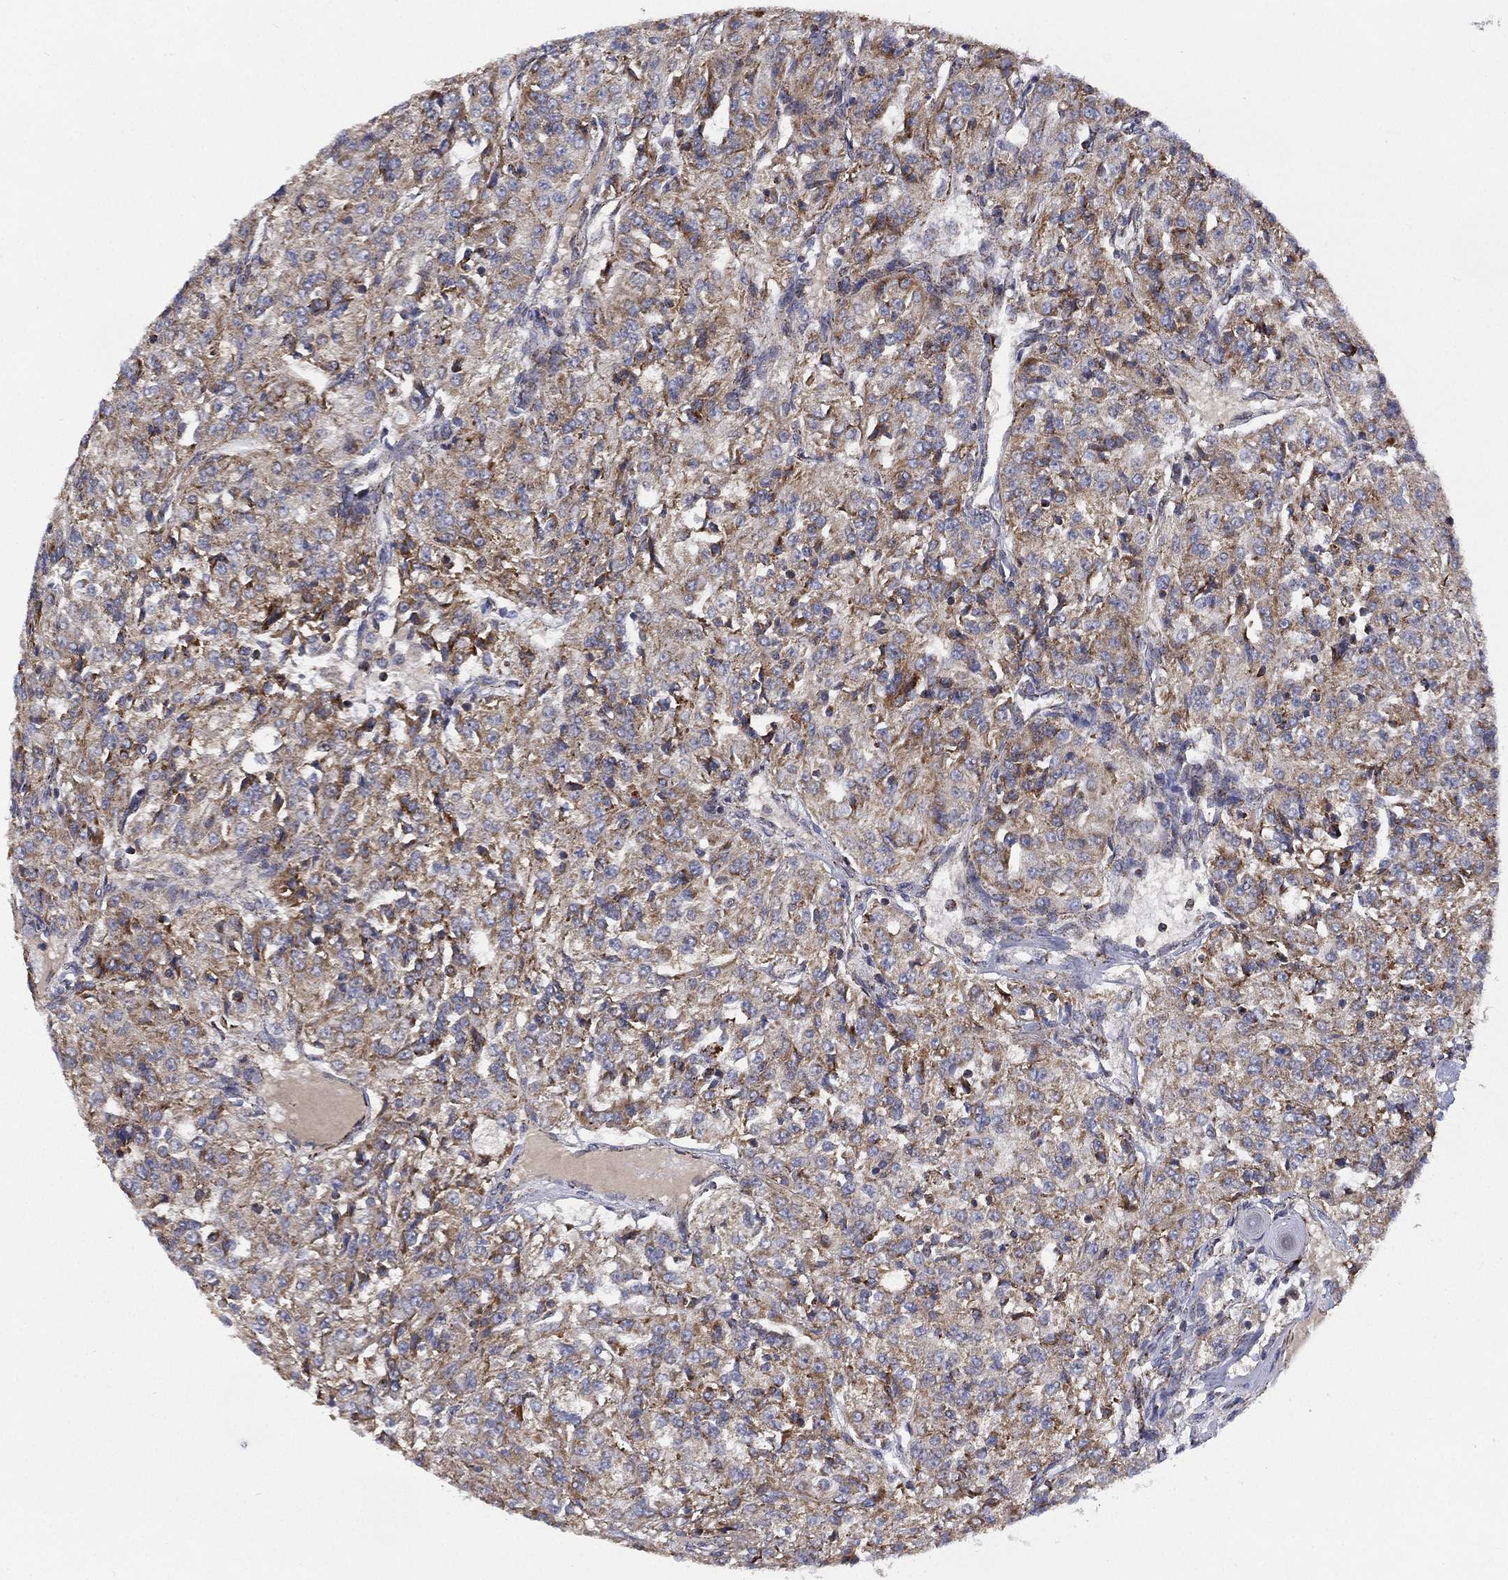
{"staining": {"intensity": "moderate", "quantity": "25%-75%", "location": "cytoplasmic/membranous"}, "tissue": "renal cancer", "cell_type": "Tumor cells", "image_type": "cancer", "snomed": [{"axis": "morphology", "description": "Adenocarcinoma, NOS"}, {"axis": "topography", "description": "Kidney"}], "caption": "Immunohistochemistry (IHC) (DAB) staining of human renal cancer (adenocarcinoma) exhibits moderate cytoplasmic/membranous protein expression in about 25%-75% of tumor cells.", "gene": "PPP2R5A", "patient": {"sex": "female", "age": 63}}